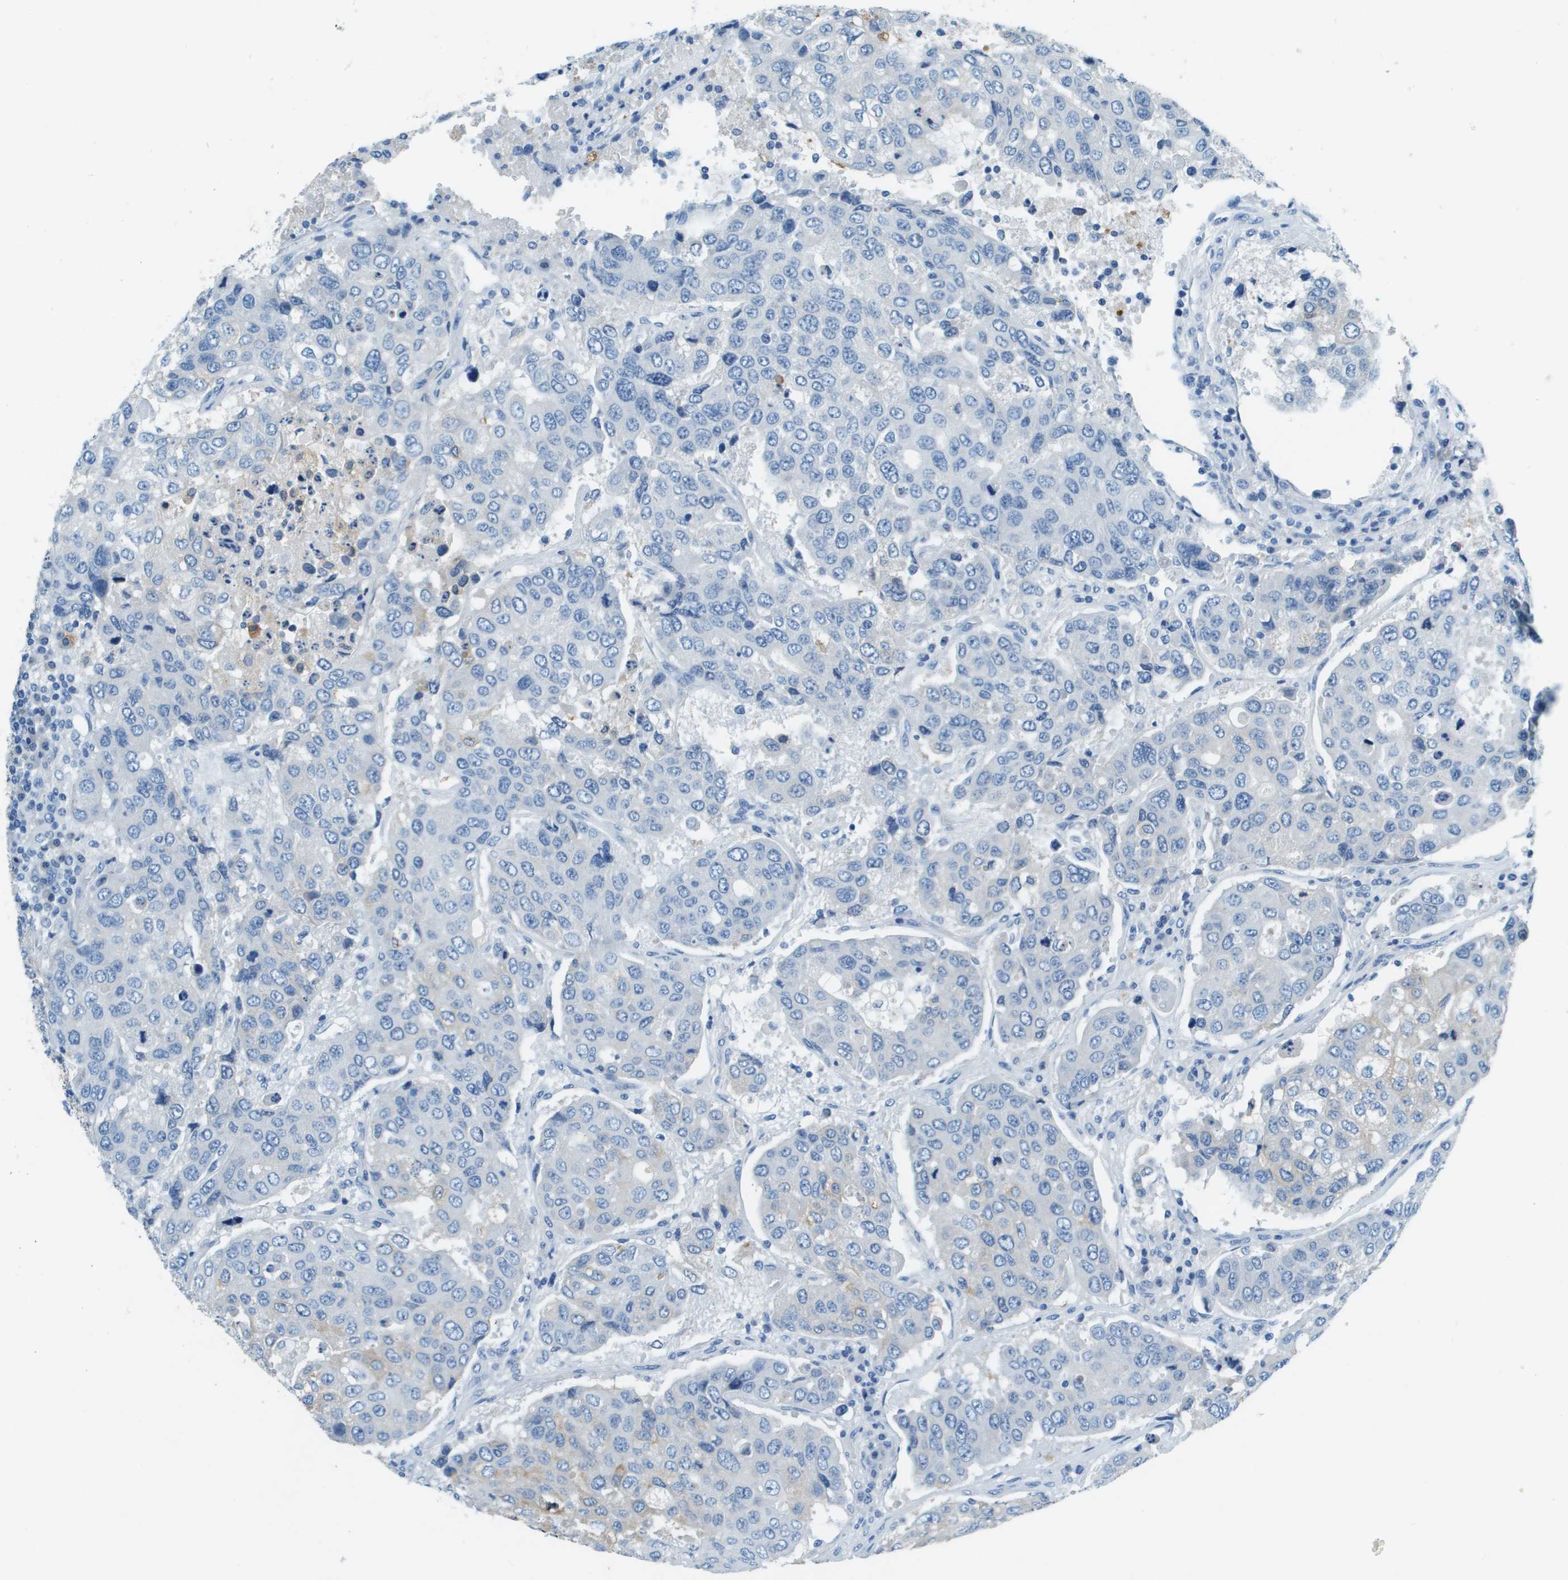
{"staining": {"intensity": "negative", "quantity": "none", "location": "none"}, "tissue": "urothelial cancer", "cell_type": "Tumor cells", "image_type": "cancer", "snomed": [{"axis": "morphology", "description": "Urothelial carcinoma, High grade"}, {"axis": "topography", "description": "Lymph node"}, {"axis": "topography", "description": "Urinary bladder"}], "caption": "IHC of human urothelial carcinoma (high-grade) demonstrates no positivity in tumor cells.", "gene": "SLC16A10", "patient": {"sex": "male", "age": 51}}